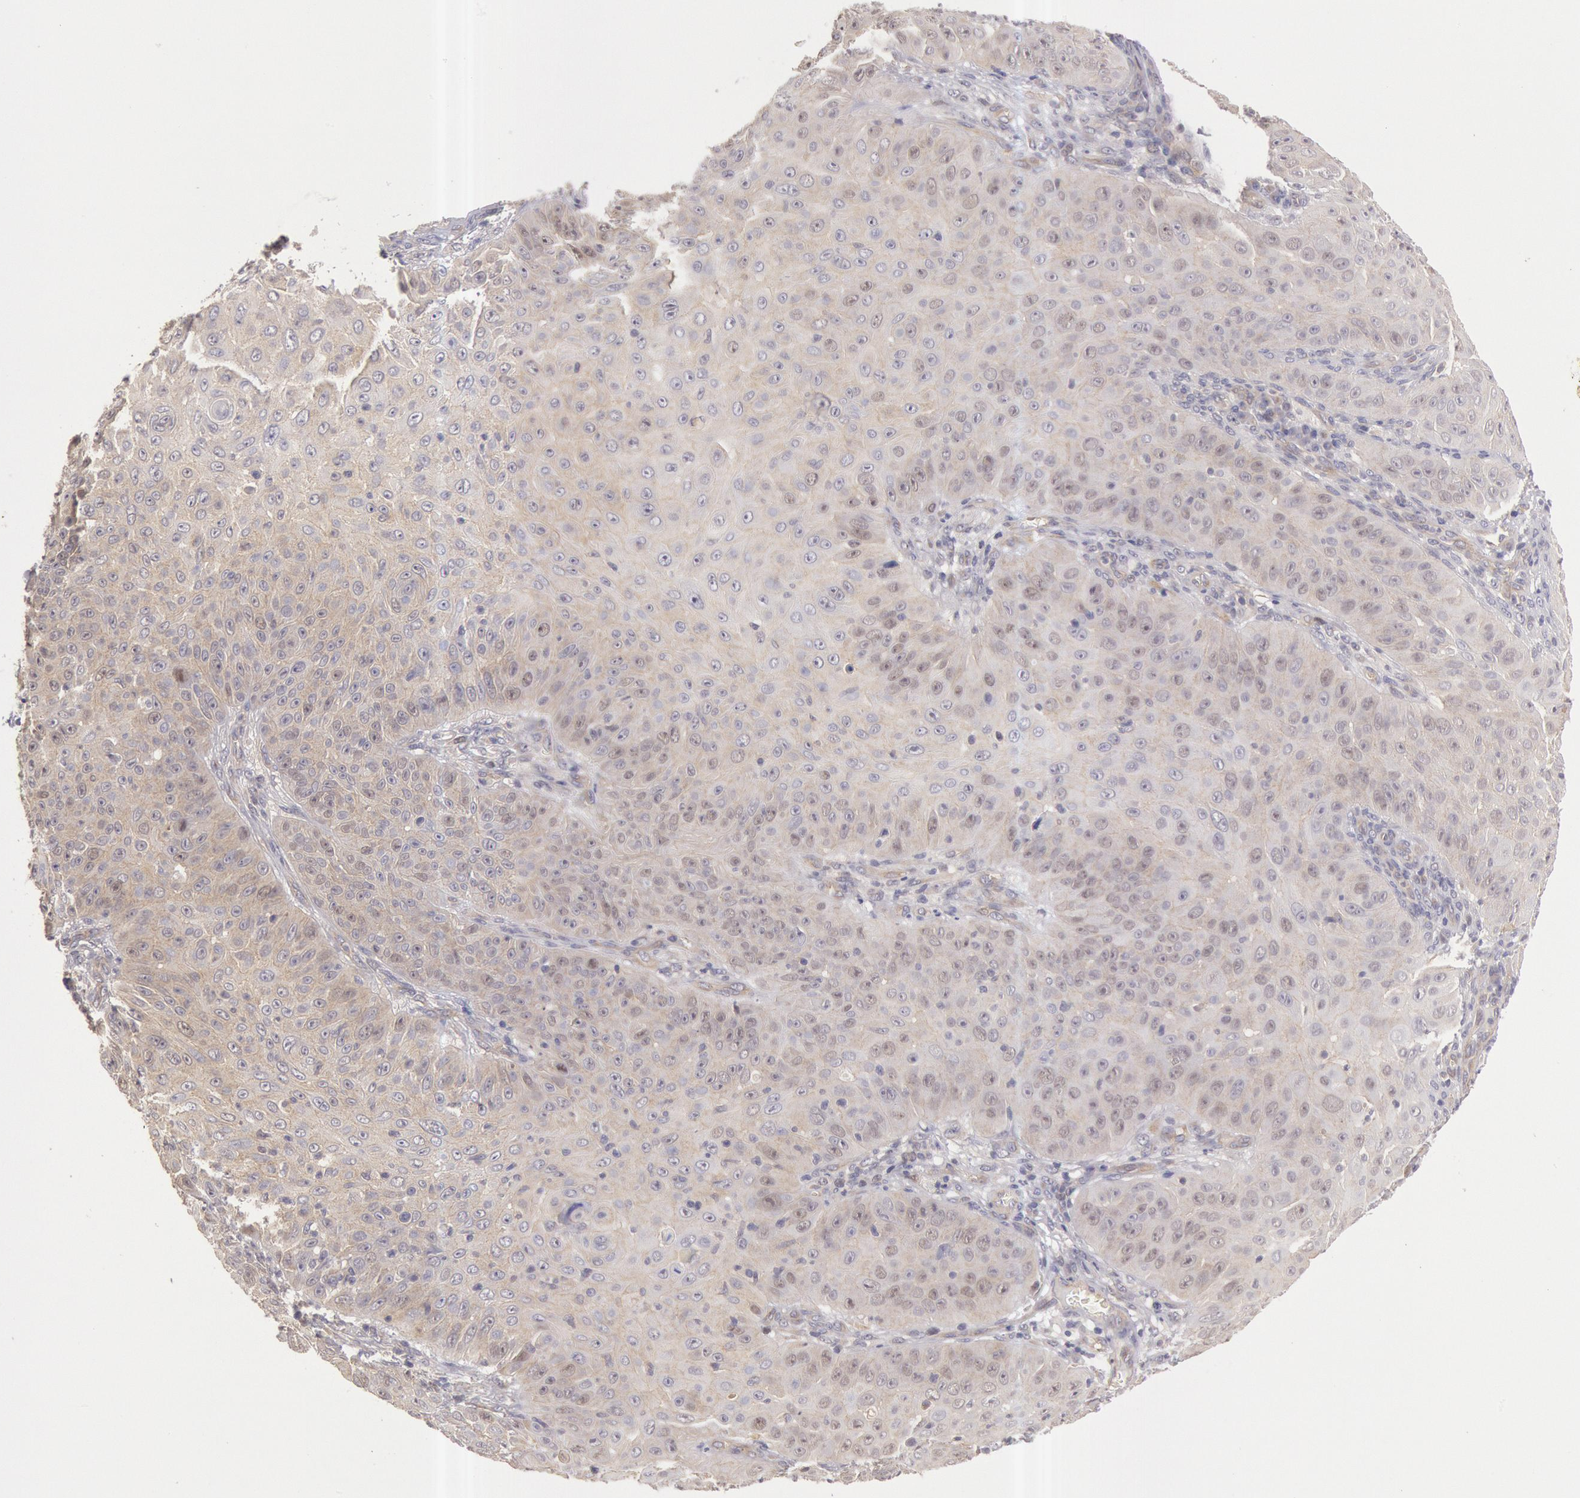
{"staining": {"intensity": "negative", "quantity": "none", "location": "none"}, "tissue": "skin cancer", "cell_type": "Tumor cells", "image_type": "cancer", "snomed": [{"axis": "morphology", "description": "Squamous cell carcinoma, NOS"}, {"axis": "topography", "description": "Skin"}], "caption": "IHC micrograph of neoplastic tissue: skin cancer (squamous cell carcinoma) stained with DAB demonstrates no significant protein positivity in tumor cells.", "gene": "AMOTL1", "patient": {"sex": "male", "age": 82}}